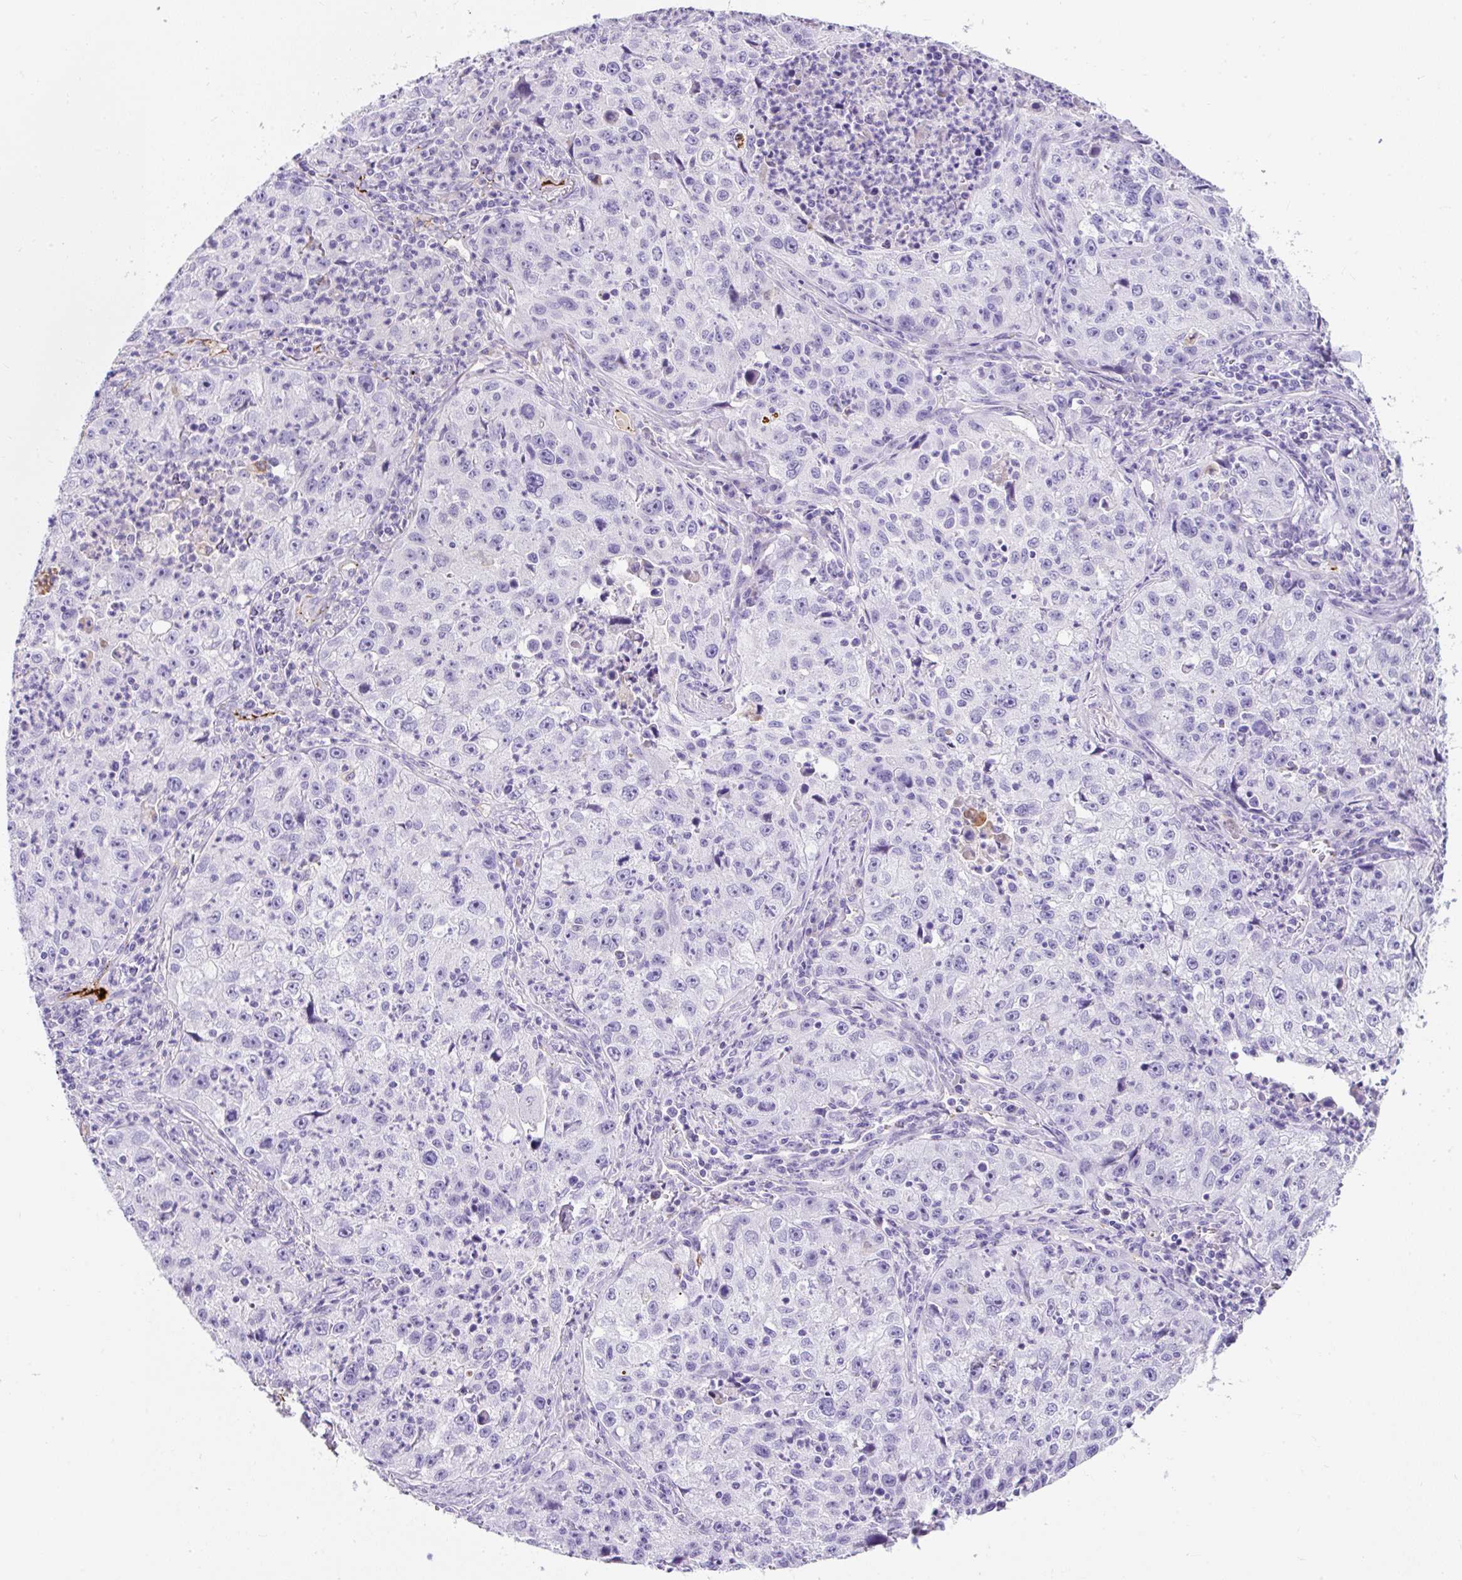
{"staining": {"intensity": "negative", "quantity": "none", "location": "none"}, "tissue": "lung cancer", "cell_type": "Tumor cells", "image_type": "cancer", "snomed": [{"axis": "morphology", "description": "Squamous cell carcinoma, NOS"}, {"axis": "topography", "description": "Lung"}], "caption": "DAB immunohistochemical staining of lung cancer (squamous cell carcinoma) reveals no significant staining in tumor cells.", "gene": "APOC4-APOC2", "patient": {"sex": "male", "age": 71}}